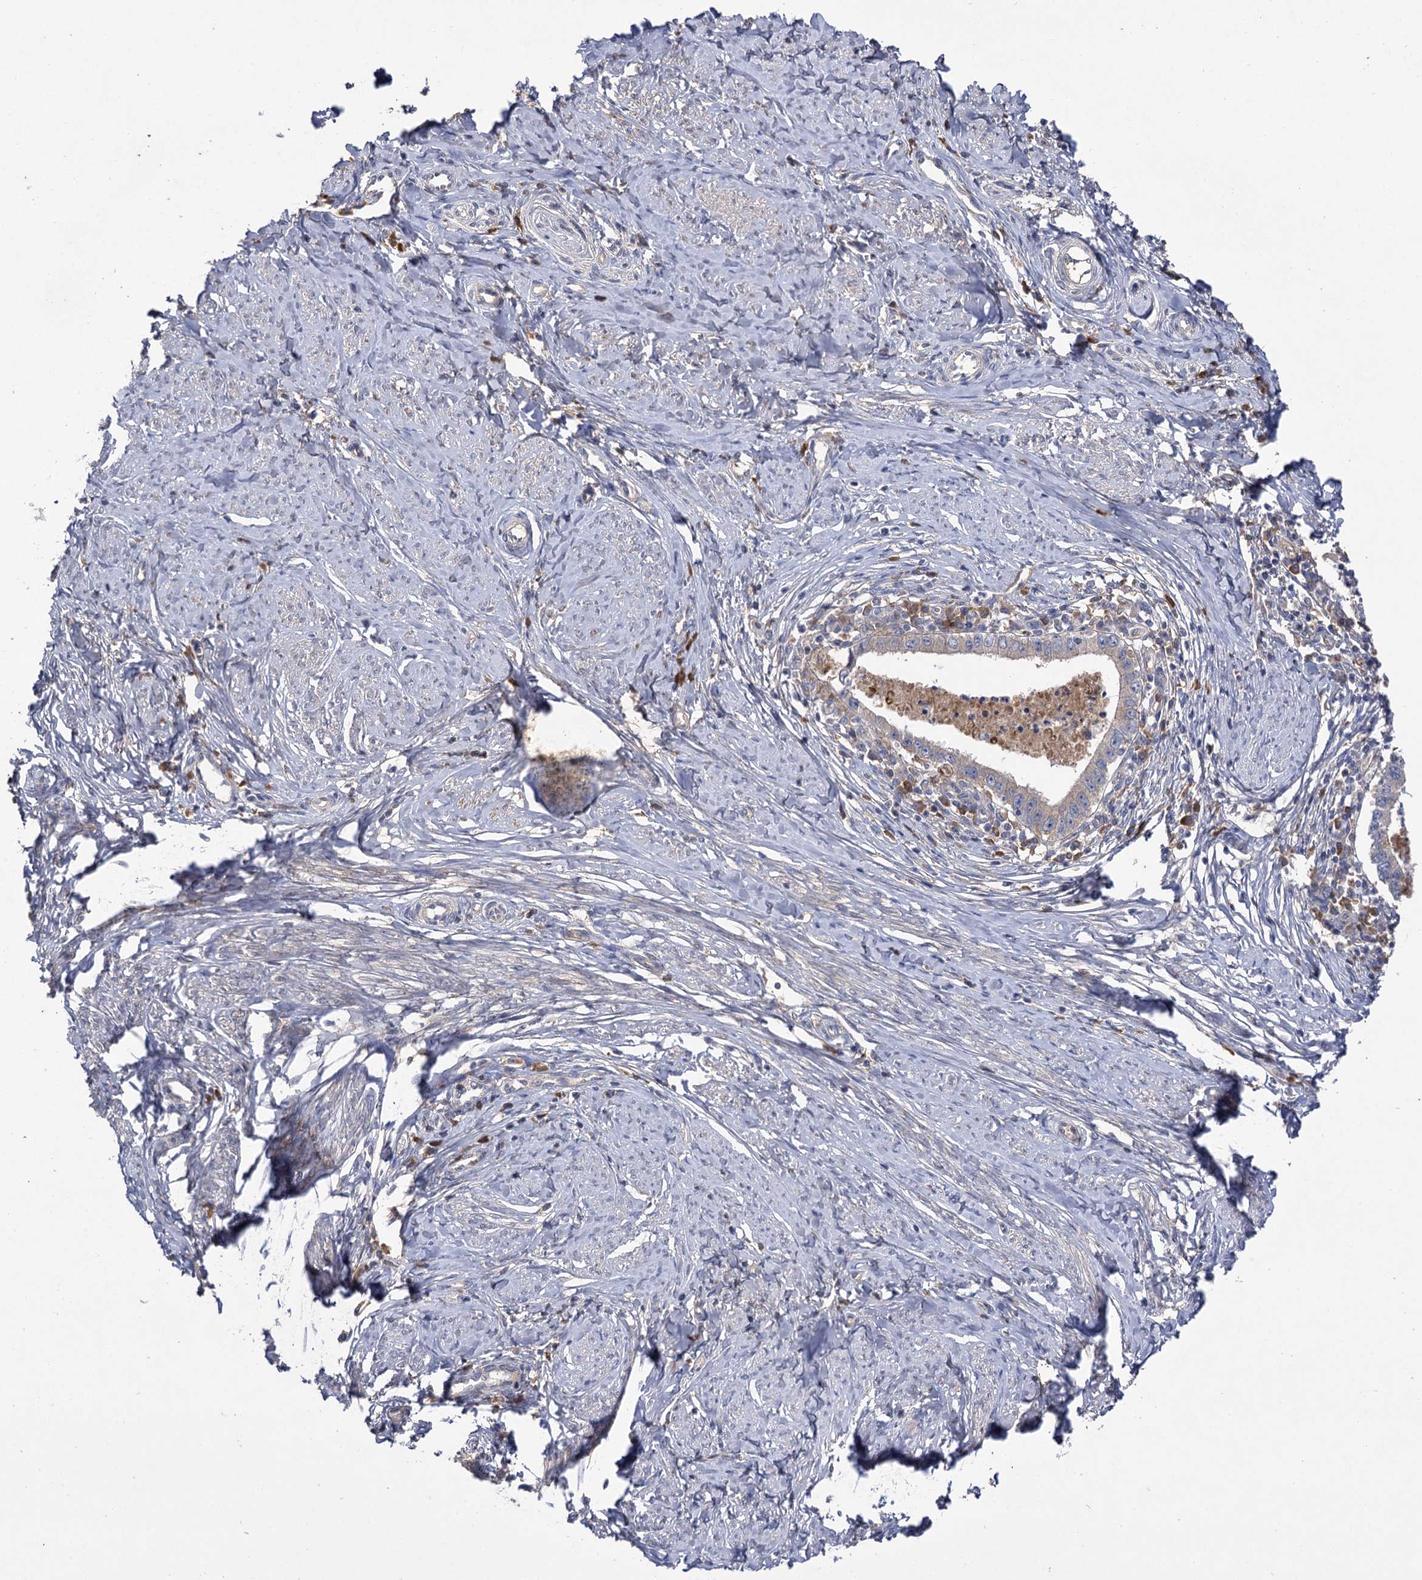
{"staining": {"intensity": "negative", "quantity": "none", "location": "none"}, "tissue": "cervical cancer", "cell_type": "Tumor cells", "image_type": "cancer", "snomed": [{"axis": "morphology", "description": "Adenocarcinoma, NOS"}, {"axis": "topography", "description": "Cervix"}], "caption": "Immunohistochemical staining of human adenocarcinoma (cervical) demonstrates no significant staining in tumor cells. (DAB (3,3'-diaminobenzidine) IHC with hematoxylin counter stain).", "gene": "USP50", "patient": {"sex": "female", "age": 36}}